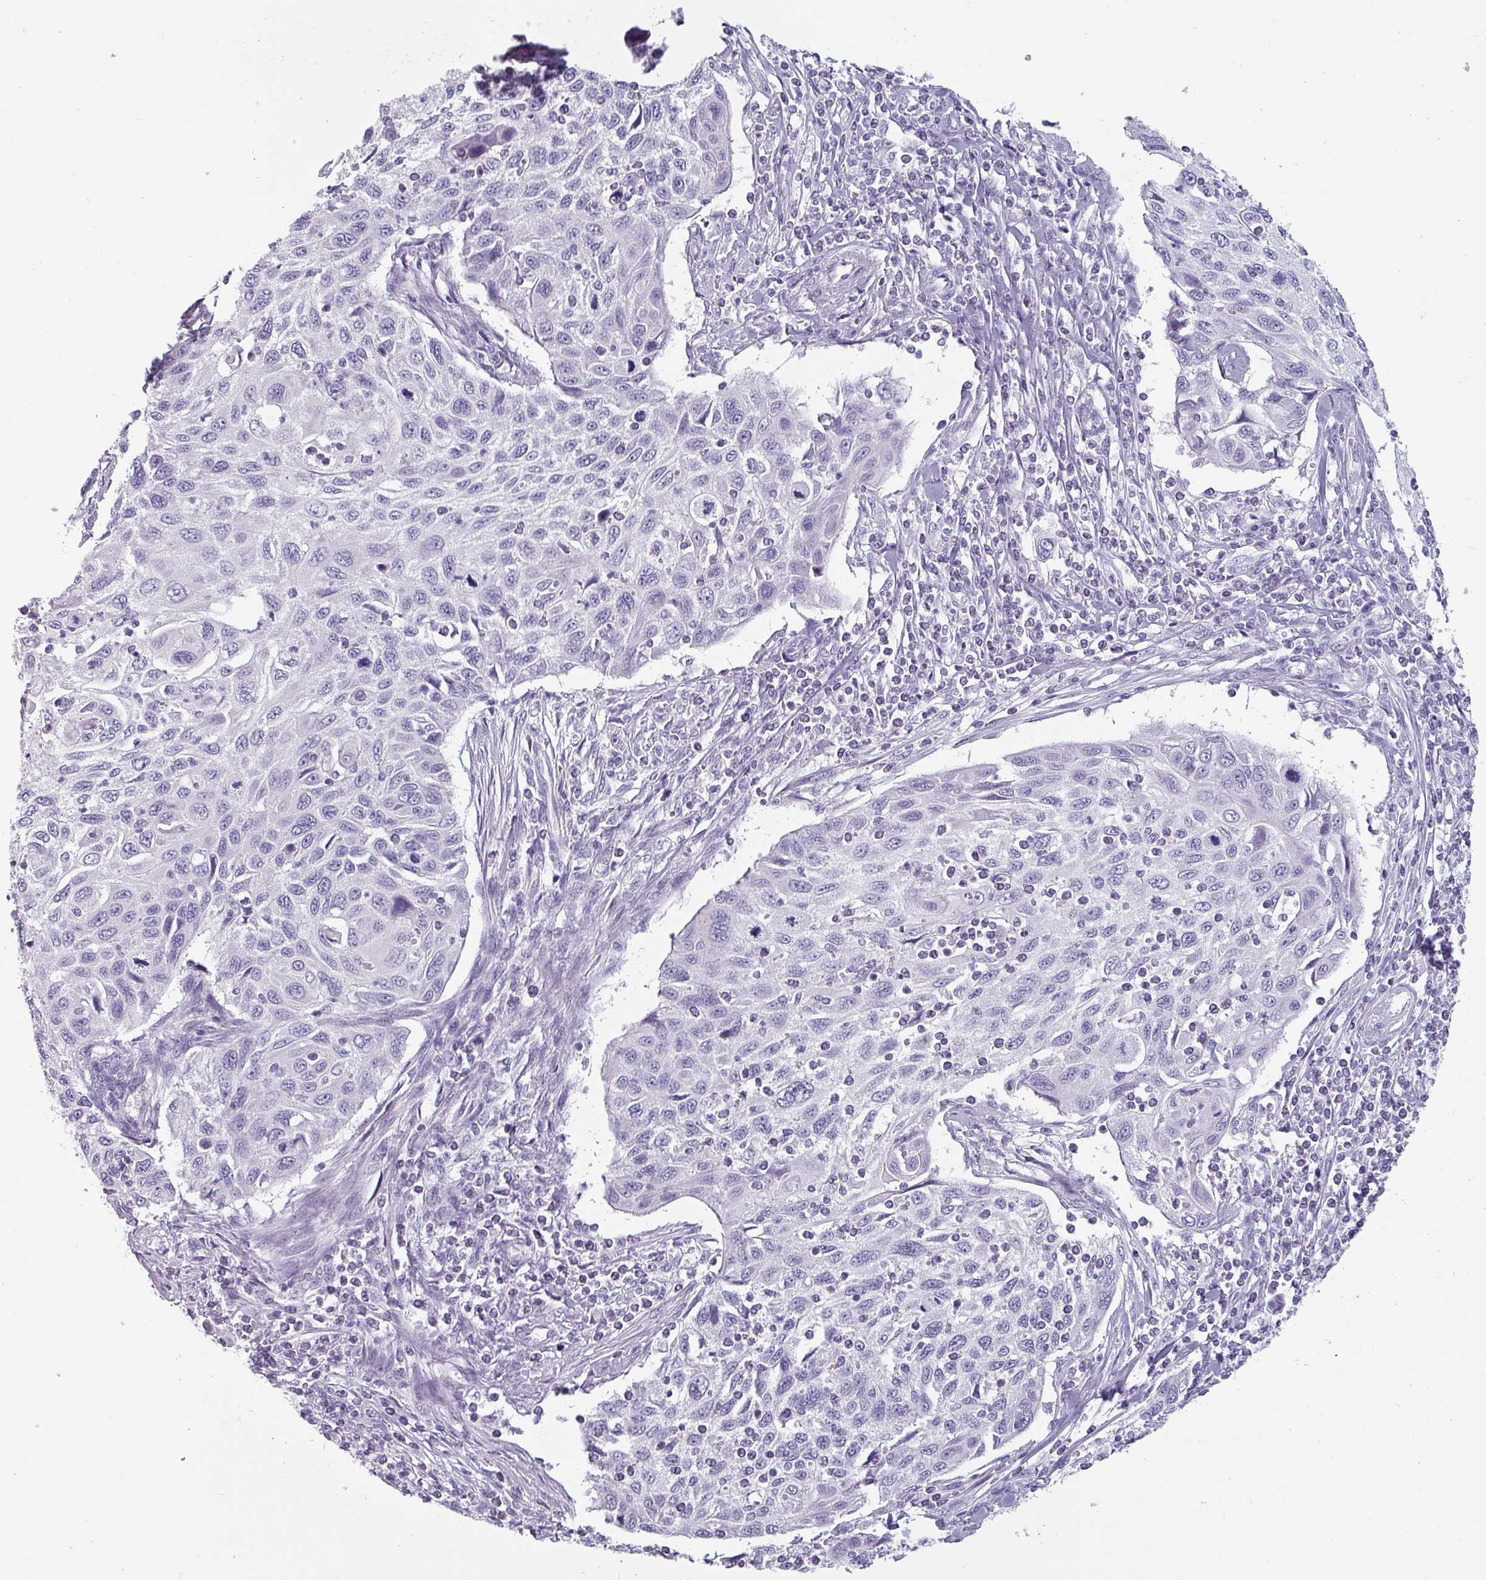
{"staining": {"intensity": "negative", "quantity": "none", "location": "none"}, "tissue": "cervical cancer", "cell_type": "Tumor cells", "image_type": "cancer", "snomed": [{"axis": "morphology", "description": "Squamous cell carcinoma, NOS"}, {"axis": "topography", "description": "Cervix"}], "caption": "Tumor cells are negative for brown protein staining in cervical squamous cell carcinoma.", "gene": "SFTPA1", "patient": {"sex": "female", "age": 70}}